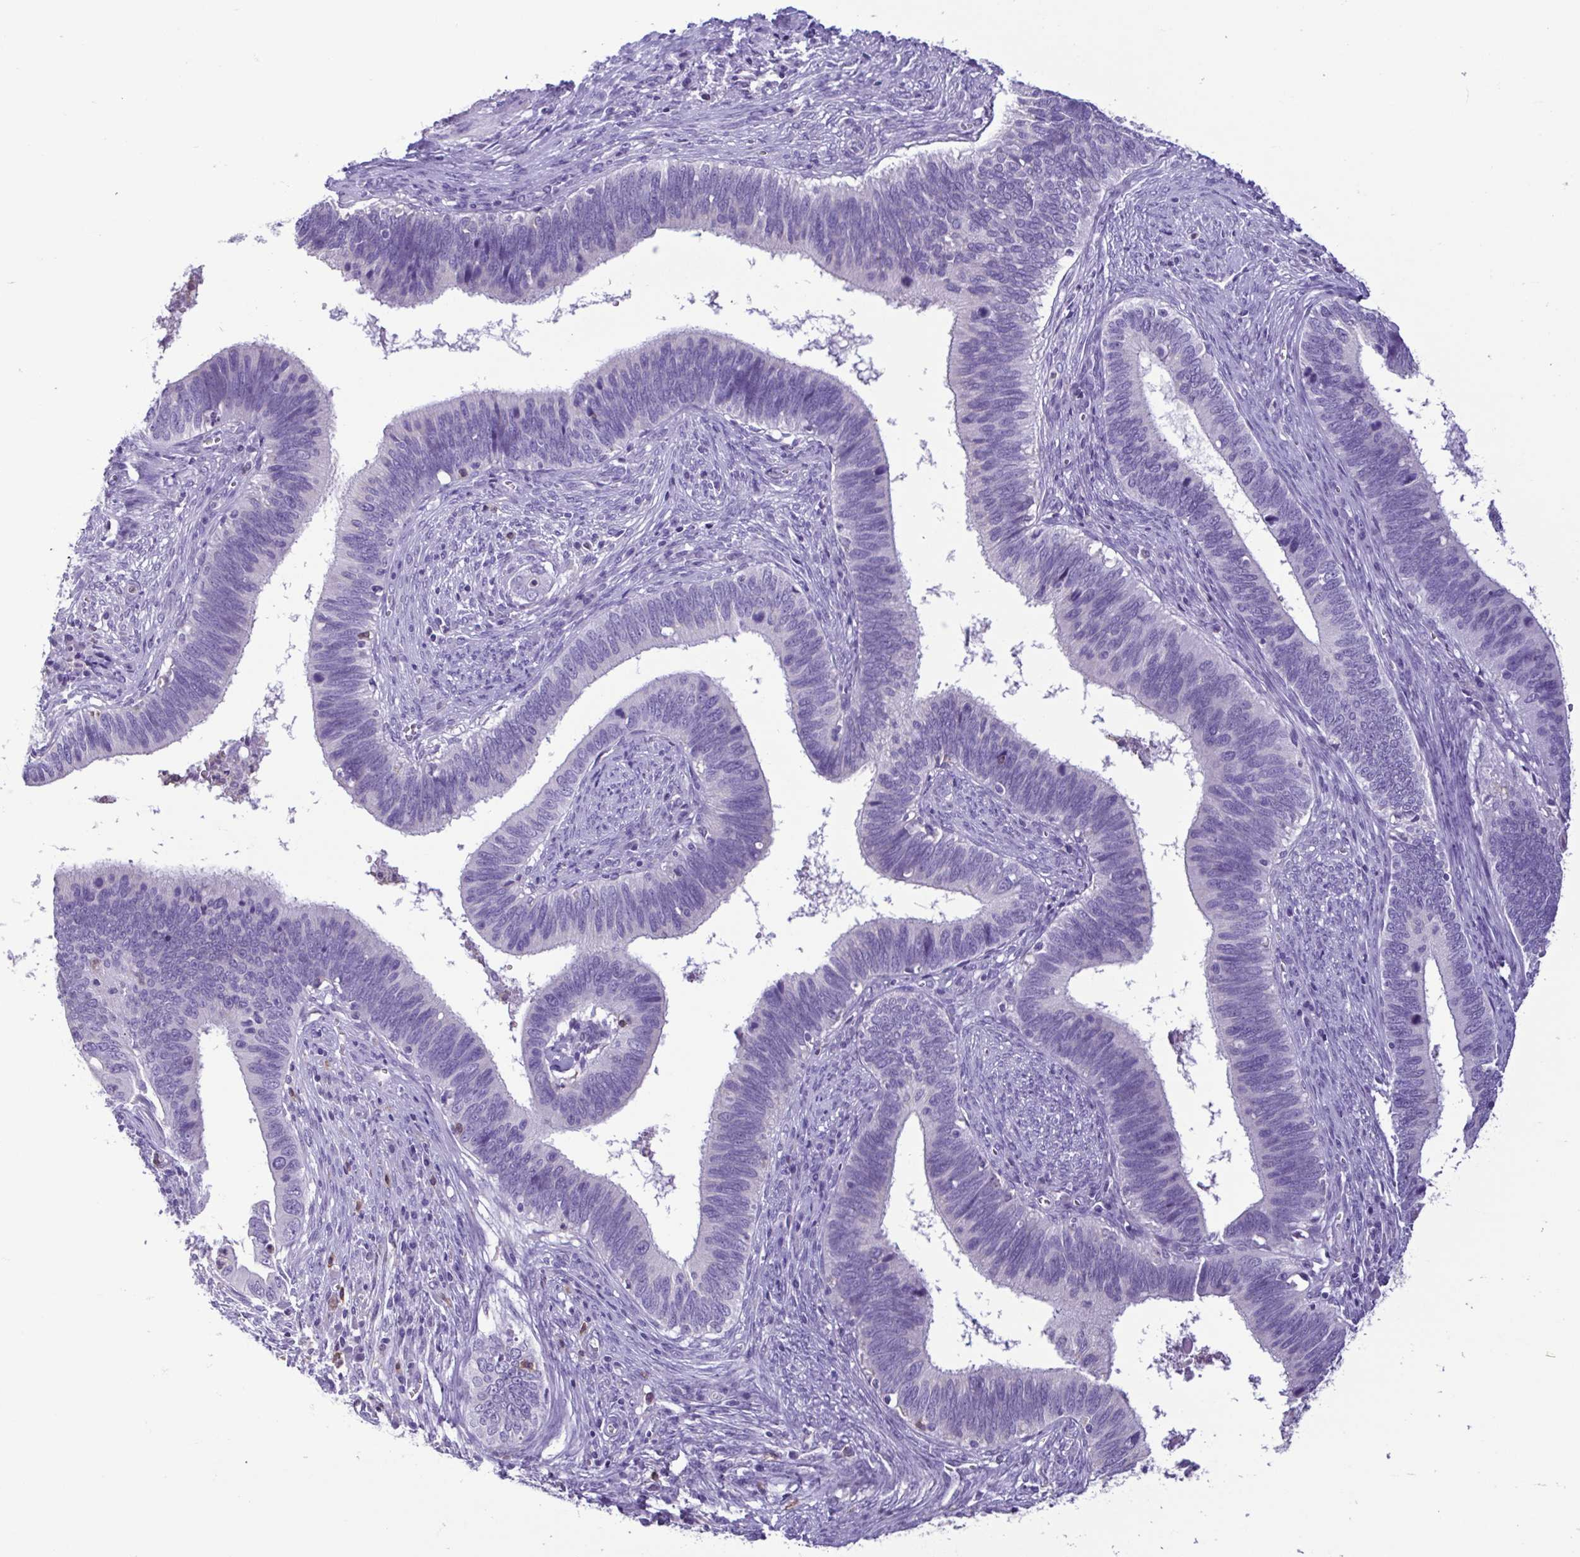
{"staining": {"intensity": "negative", "quantity": "none", "location": "none"}, "tissue": "cervical cancer", "cell_type": "Tumor cells", "image_type": "cancer", "snomed": [{"axis": "morphology", "description": "Adenocarcinoma, NOS"}, {"axis": "topography", "description": "Cervix"}], "caption": "This is a photomicrograph of immunohistochemistry staining of cervical adenocarcinoma, which shows no positivity in tumor cells.", "gene": "CBY2", "patient": {"sex": "female", "age": 42}}